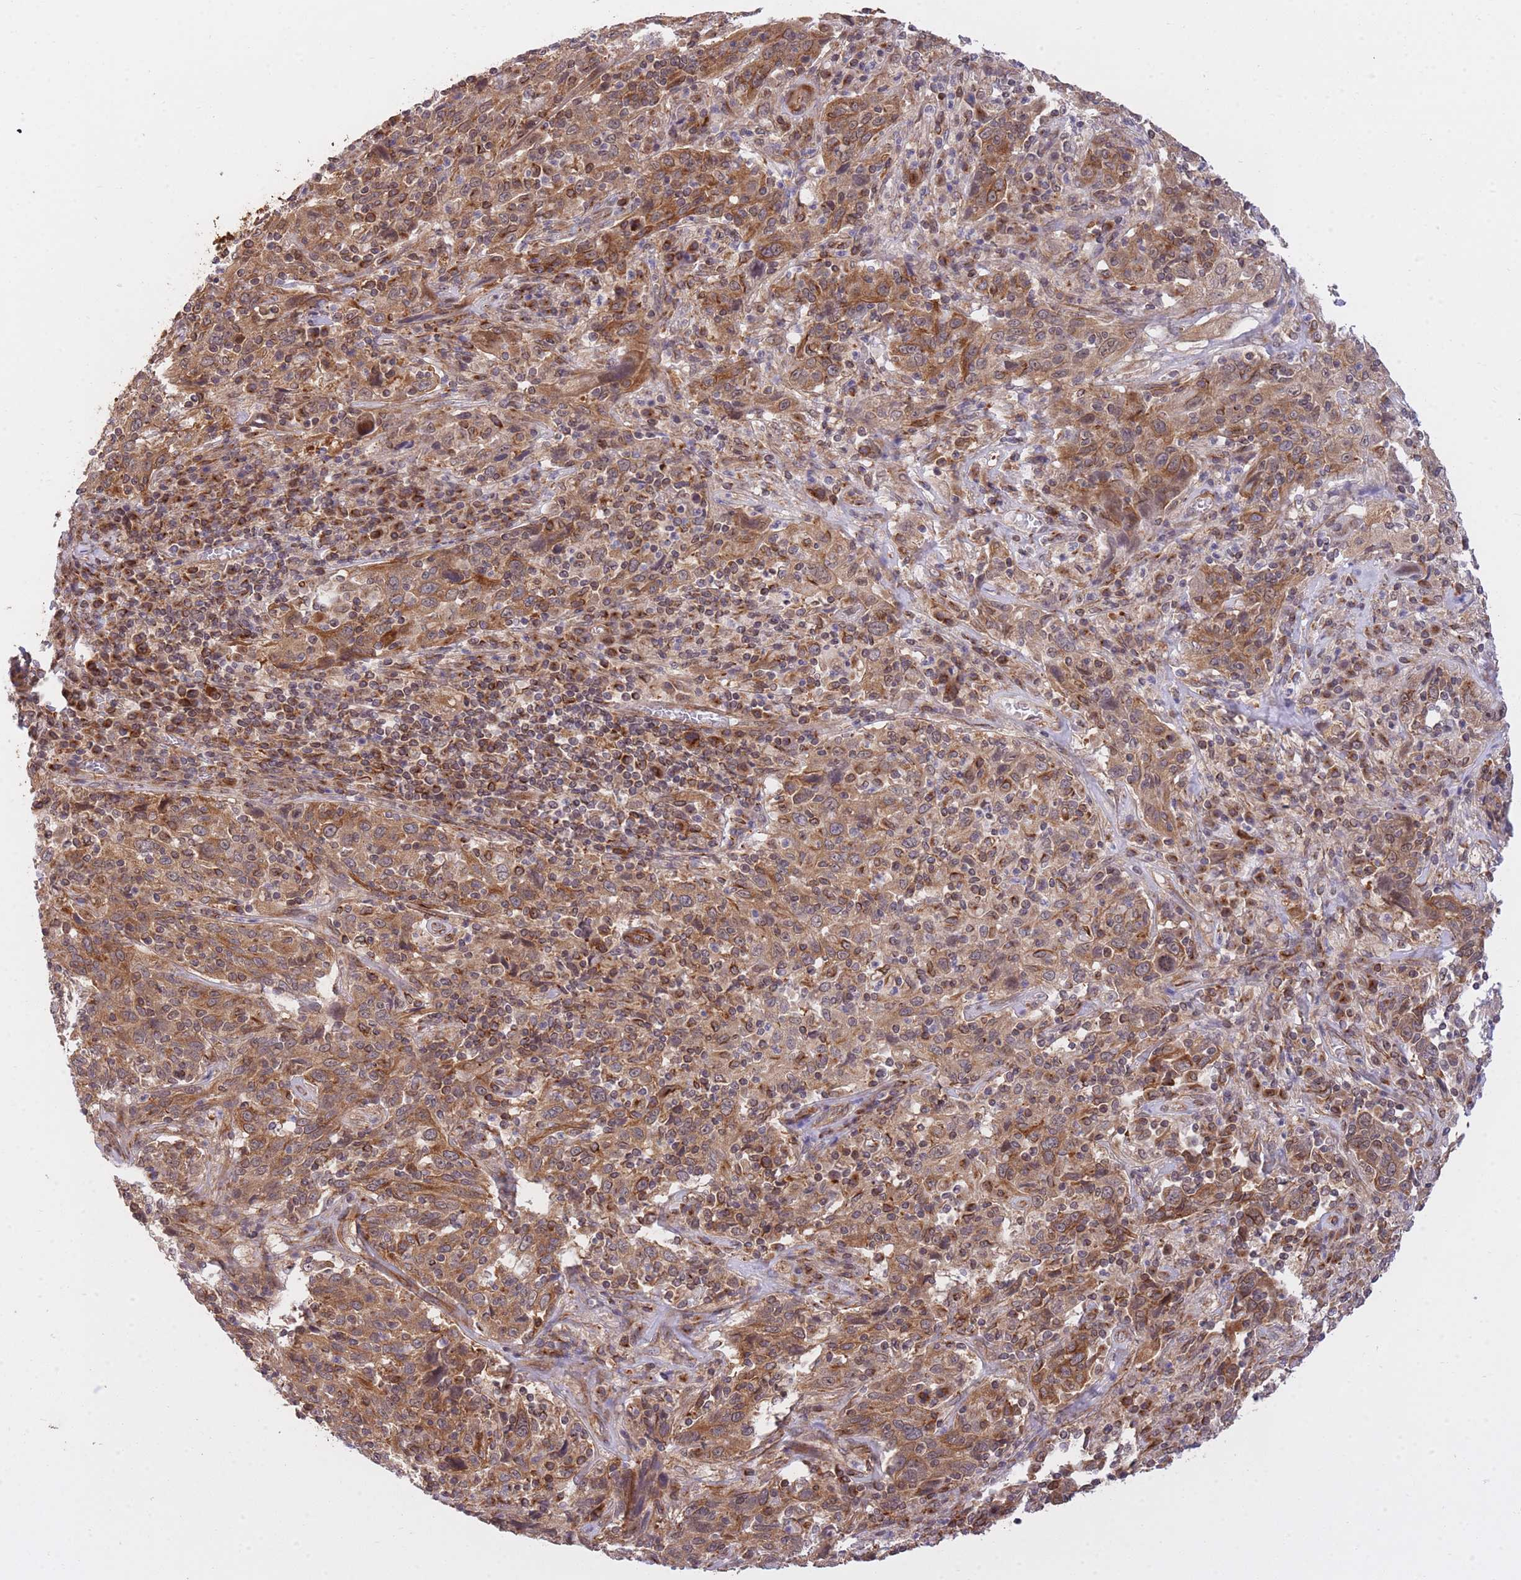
{"staining": {"intensity": "moderate", "quantity": ">75%", "location": "cytoplasmic/membranous"}, "tissue": "cervical cancer", "cell_type": "Tumor cells", "image_type": "cancer", "snomed": [{"axis": "morphology", "description": "Squamous cell carcinoma, NOS"}, {"axis": "topography", "description": "Cervix"}], "caption": "Cervical cancer (squamous cell carcinoma) stained with a protein marker exhibits moderate staining in tumor cells.", "gene": "EXOSC8", "patient": {"sex": "female", "age": 46}}